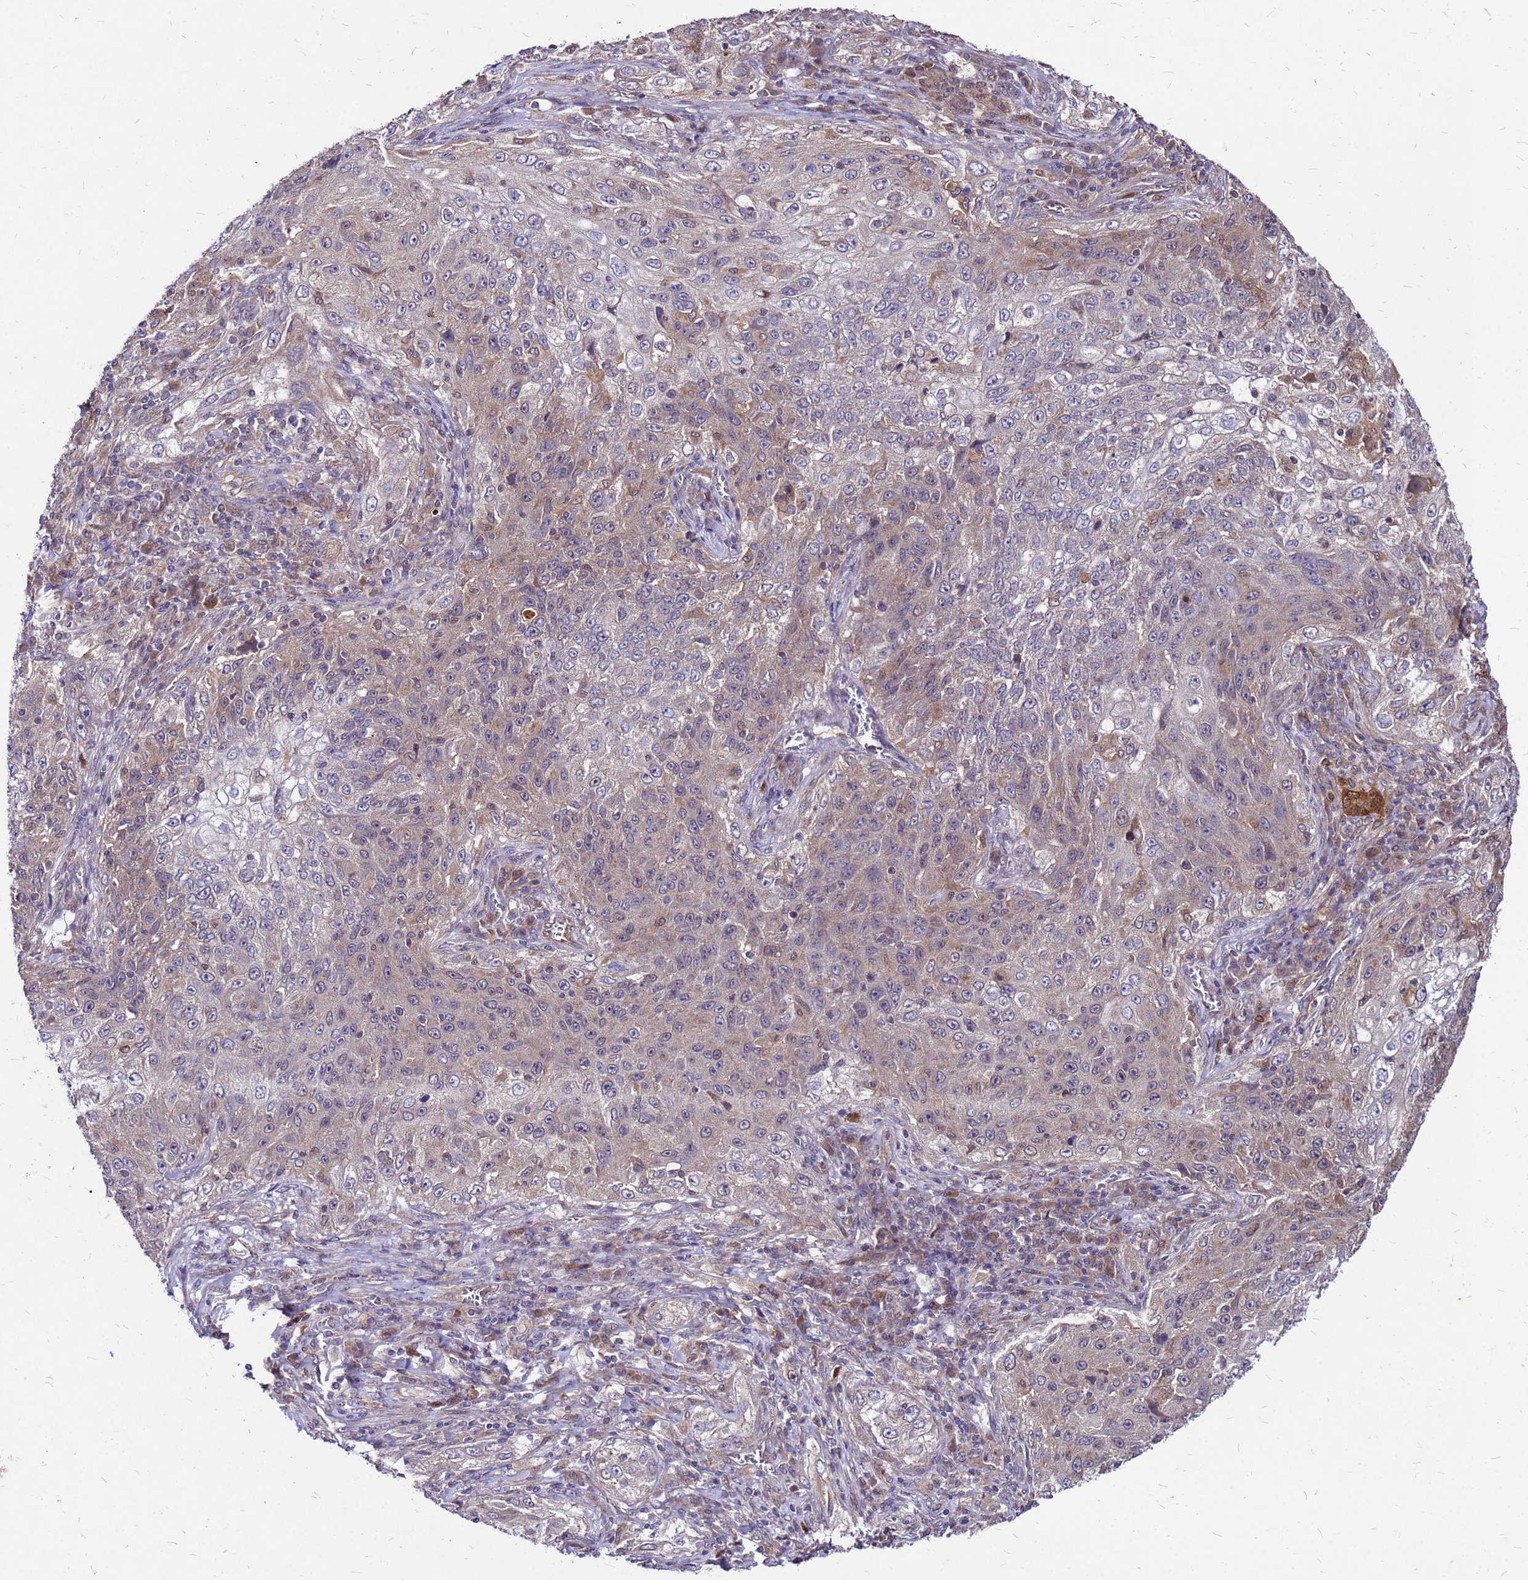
{"staining": {"intensity": "weak", "quantity": "25%-75%", "location": "cytoplasmic/membranous"}, "tissue": "lung cancer", "cell_type": "Tumor cells", "image_type": "cancer", "snomed": [{"axis": "morphology", "description": "Squamous cell carcinoma, NOS"}, {"axis": "topography", "description": "Lung"}], "caption": "Lung squamous cell carcinoma stained for a protein reveals weak cytoplasmic/membranous positivity in tumor cells.", "gene": "DUSP23", "patient": {"sex": "female", "age": 69}}